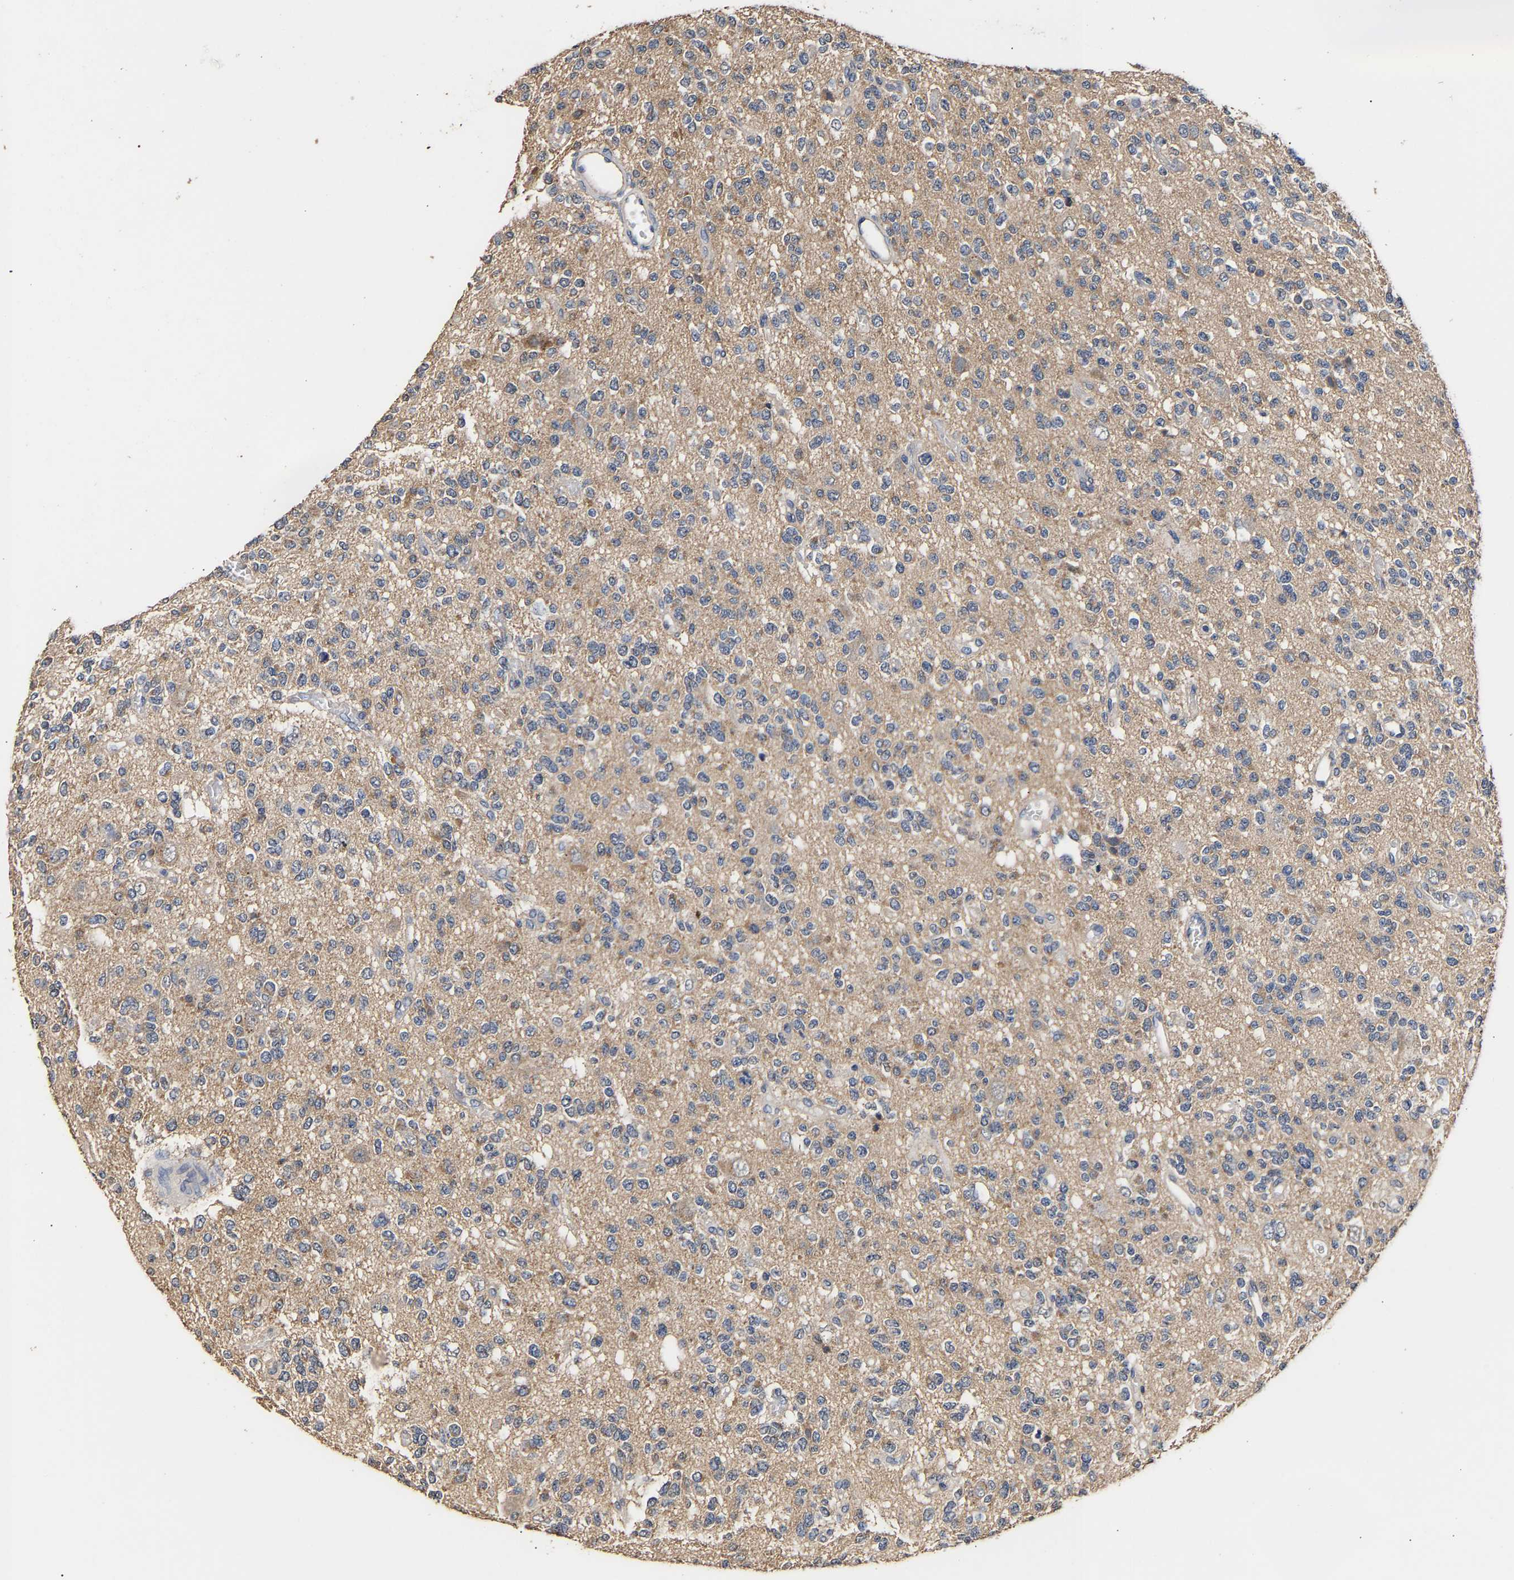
{"staining": {"intensity": "negative", "quantity": "none", "location": "none"}, "tissue": "glioma", "cell_type": "Tumor cells", "image_type": "cancer", "snomed": [{"axis": "morphology", "description": "Glioma, malignant, Low grade"}, {"axis": "topography", "description": "Brain"}], "caption": "Protein analysis of malignant glioma (low-grade) displays no significant expression in tumor cells.", "gene": "ZNF26", "patient": {"sex": "male", "age": 38}}